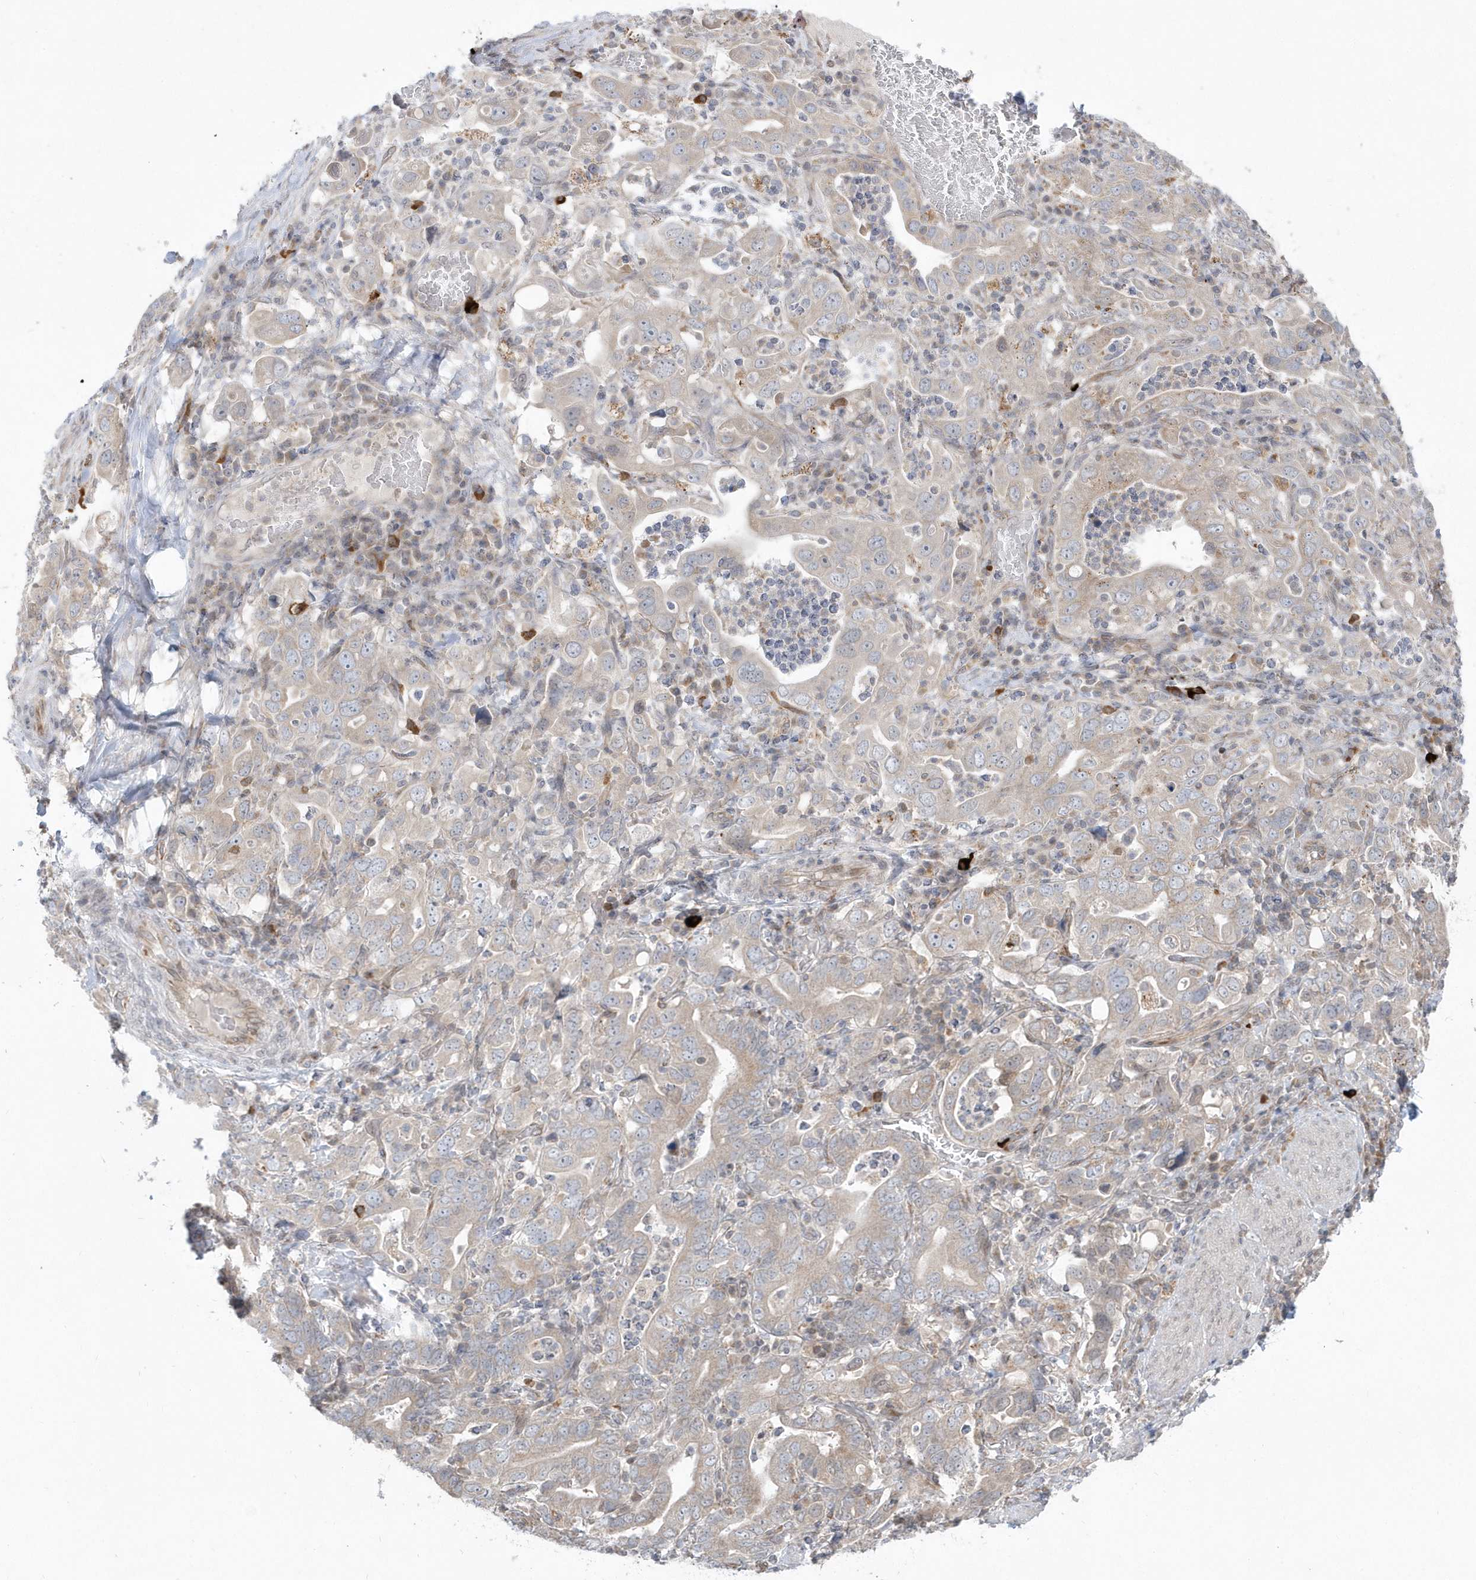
{"staining": {"intensity": "negative", "quantity": "none", "location": "none"}, "tissue": "stomach cancer", "cell_type": "Tumor cells", "image_type": "cancer", "snomed": [{"axis": "morphology", "description": "Adenocarcinoma, NOS"}, {"axis": "topography", "description": "Stomach, upper"}], "caption": "High power microscopy histopathology image of an immunohistochemistry (IHC) histopathology image of adenocarcinoma (stomach), revealing no significant staining in tumor cells. (Brightfield microscopy of DAB (3,3'-diaminobenzidine) IHC at high magnification).", "gene": "DHX57", "patient": {"sex": "male", "age": 62}}